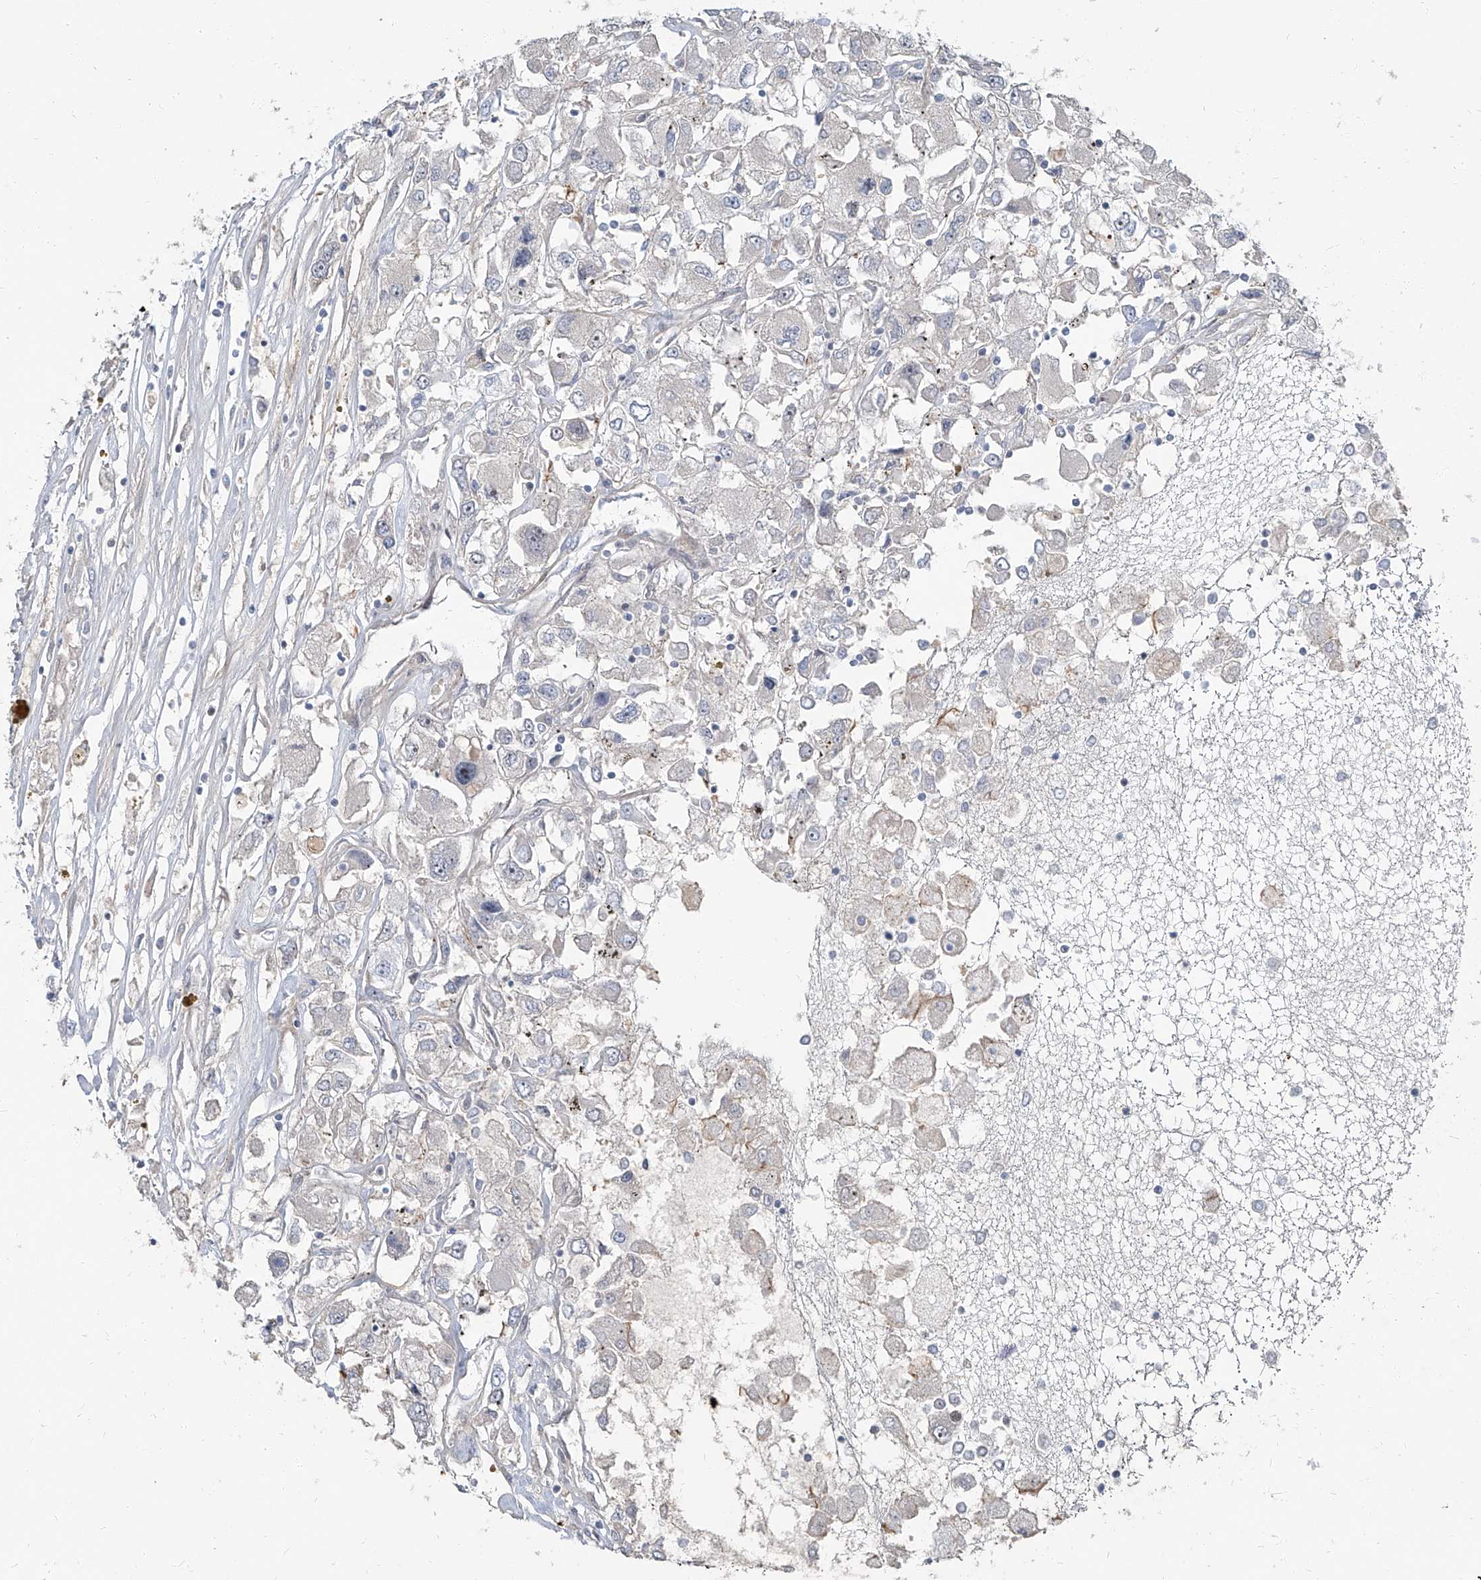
{"staining": {"intensity": "negative", "quantity": "none", "location": "none"}, "tissue": "renal cancer", "cell_type": "Tumor cells", "image_type": "cancer", "snomed": [{"axis": "morphology", "description": "Adenocarcinoma, NOS"}, {"axis": "topography", "description": "Kidney"}], "caption": "Immunohistochemistry of renal cancer demonstrates no staining in tumor cells.", "gene": "HOXA3", "patient": {"sex": "female", "age": 52}}